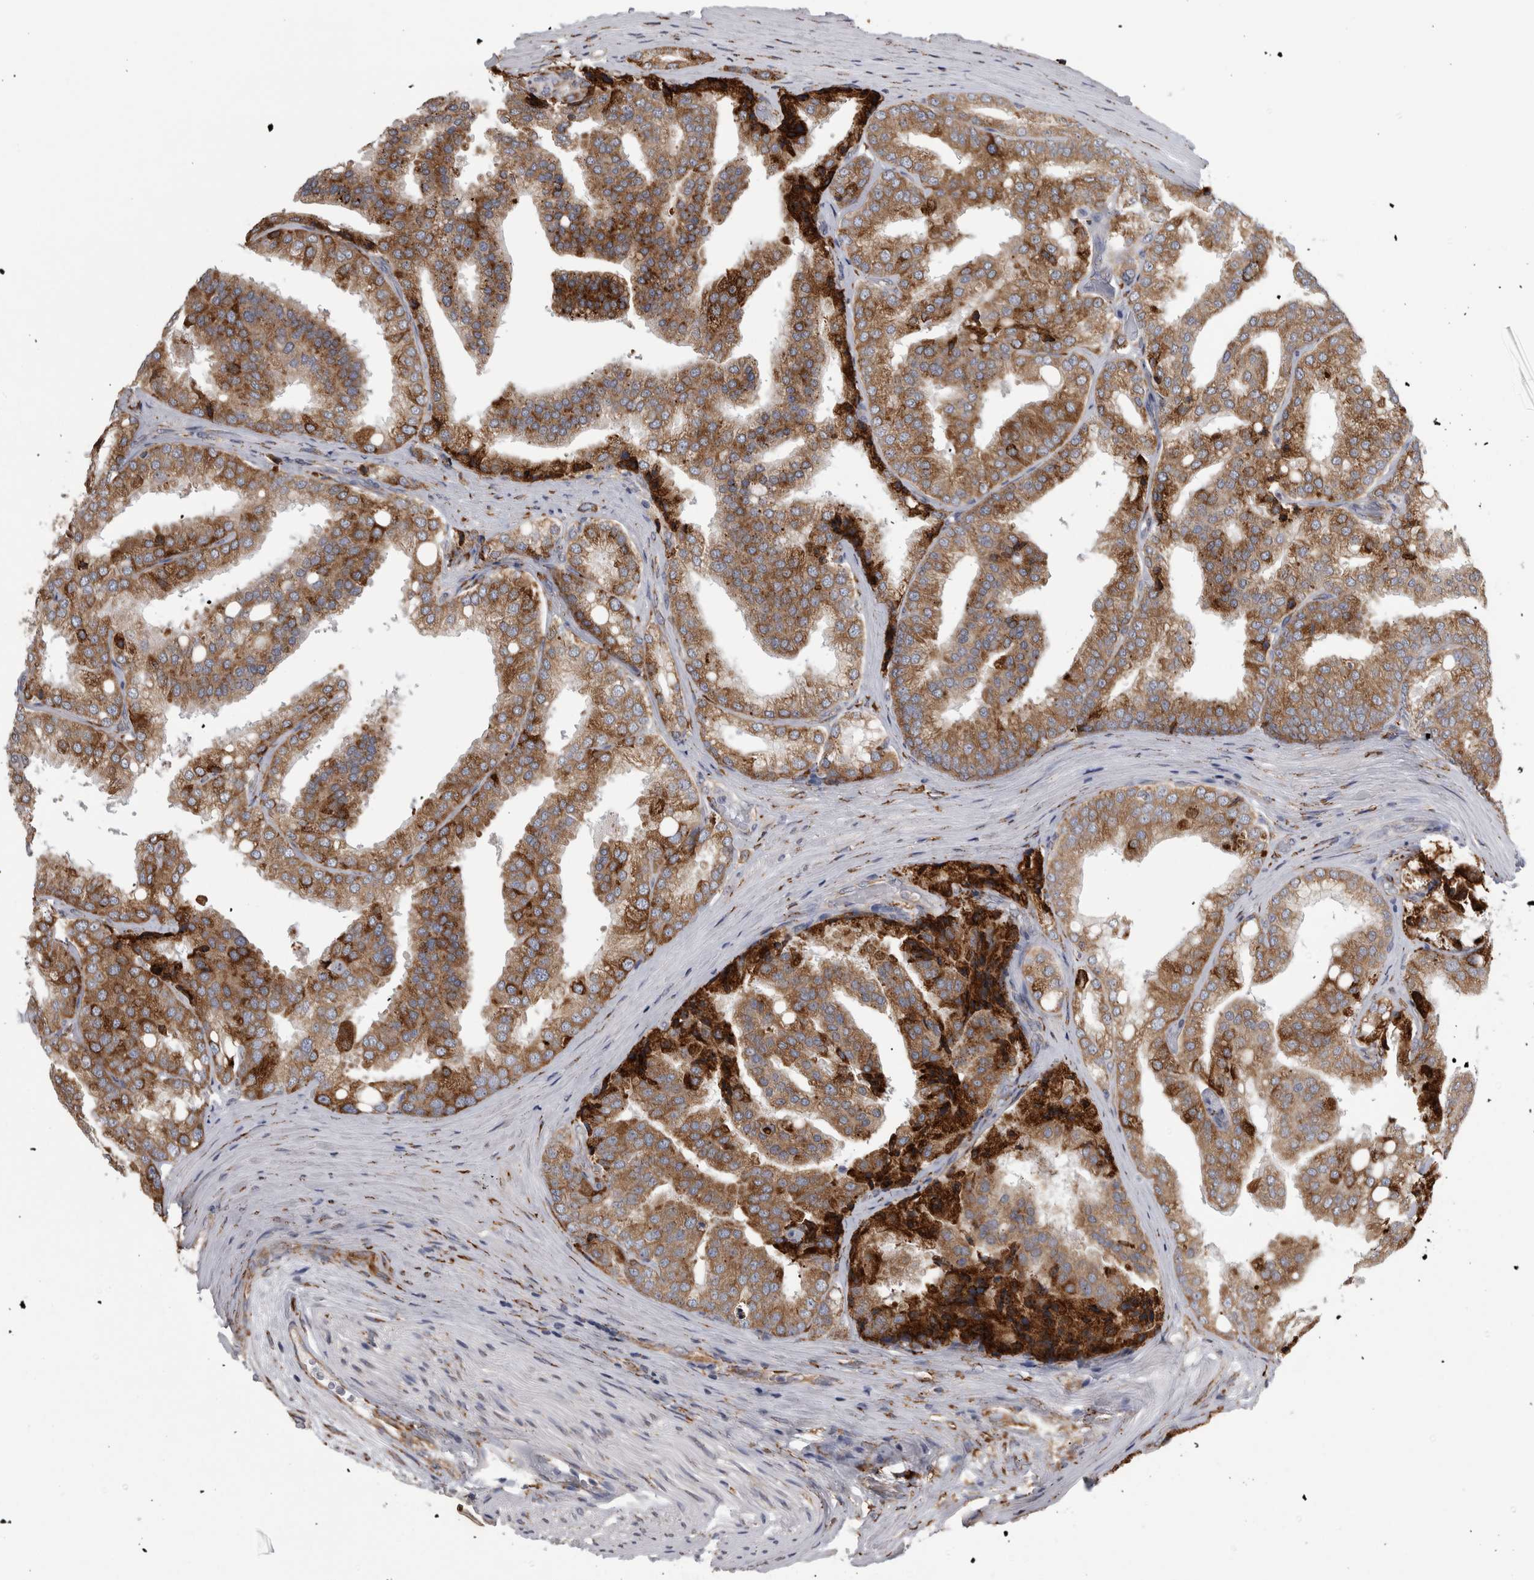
{"staining": {"intensity": "strong", "quantity": ">75%", "location": "cytoplasmic/membranous"}, "tissue": "prostate cancer", "cell_type": "Tumor cells", "image_type": "cancer", "snomed": [{"axis": "morphology", "description": "Adenocarcinoma, High grade"}, {"axis": "topography", "description": "Prostate"}], "caption": "A micrograph of prostate cancer (adenocarcinoma (high-grade)) stained for a protein reveals strong cytoplasmic/membranous brown staining in tumor cells.", "gene": "FHIP2B", "patient": {"sex": "male", "age": 50}}